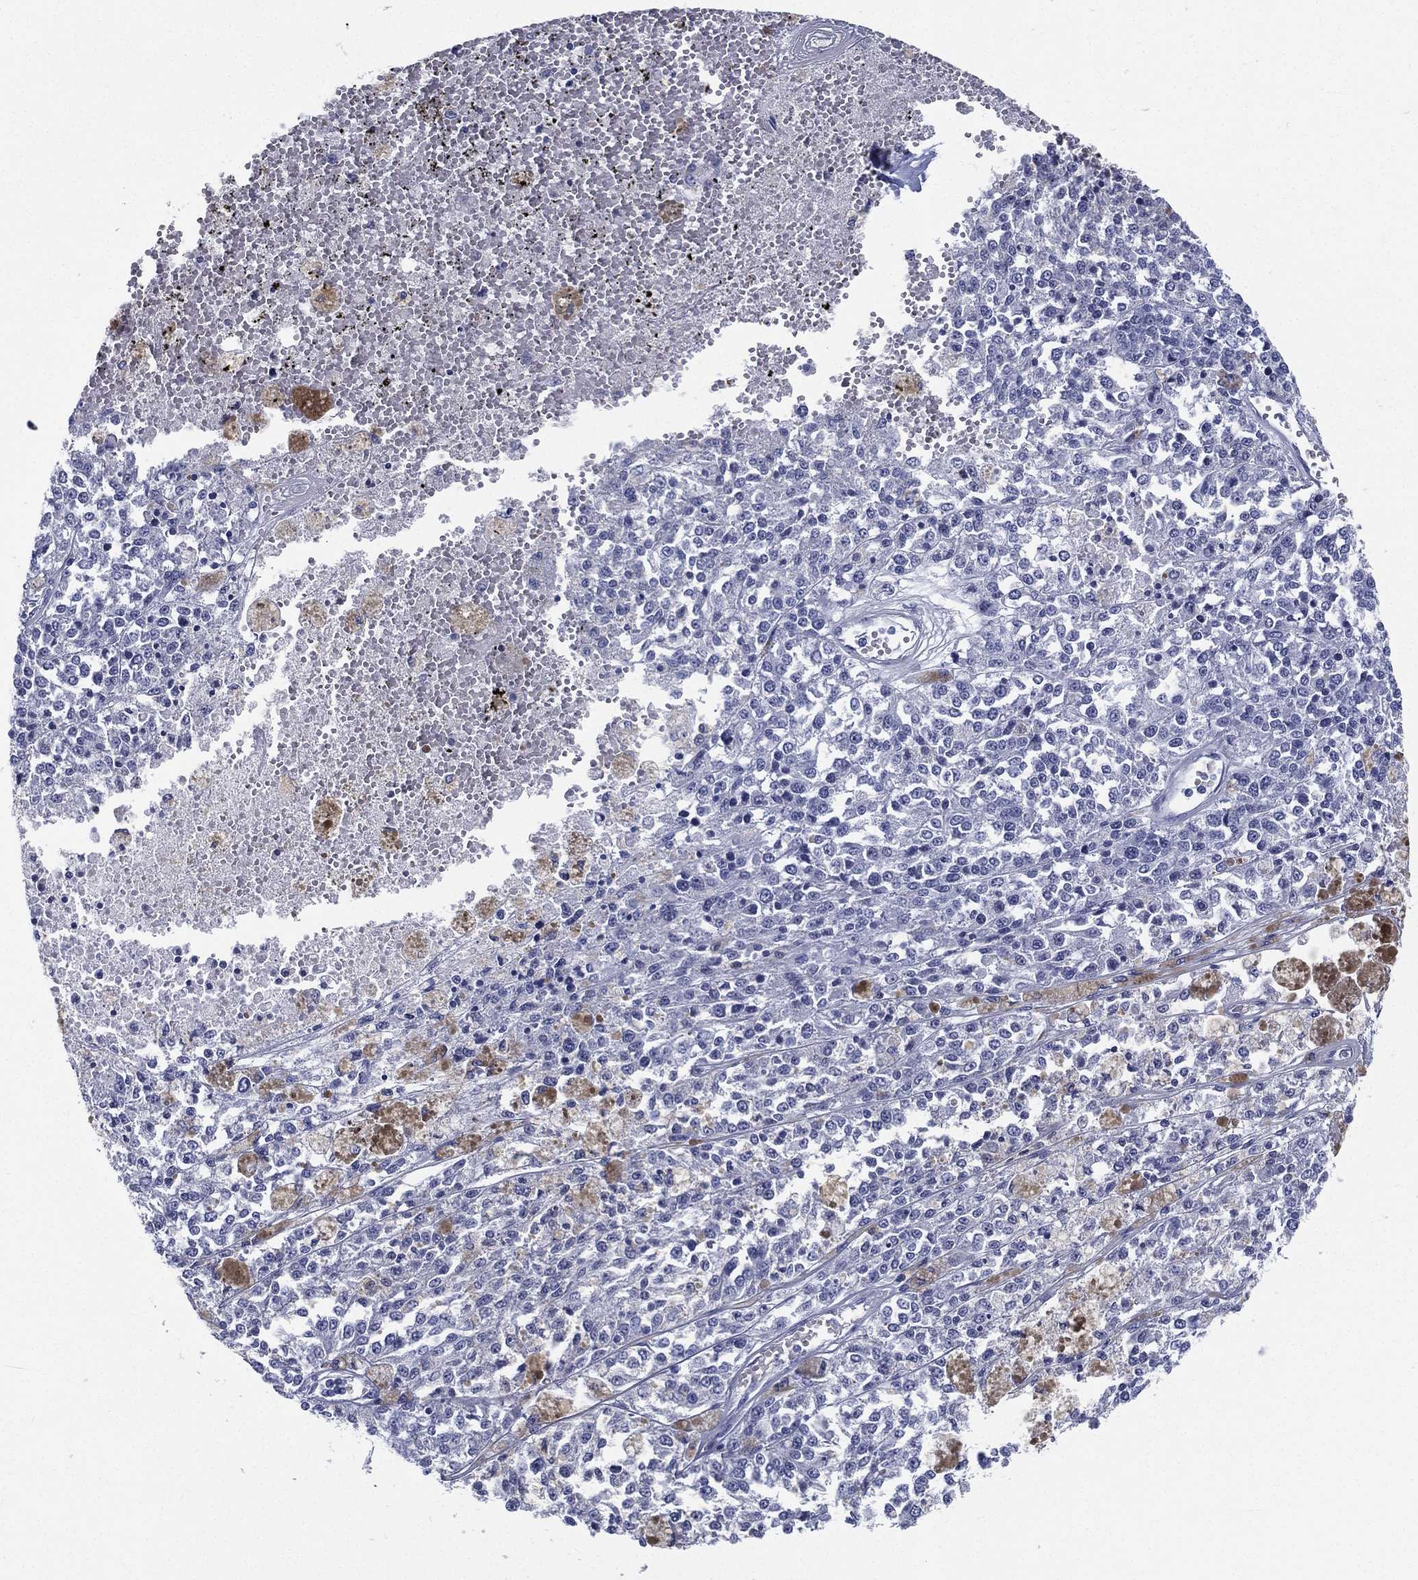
{"staining": {"intensity": "negative", "quantity": "none", "location": "none"}, "tissue": "melanoma", "cell_type": "Tumor cells", "image_type": "cancer", "snomed": [{"axis": "morphology", "description": "Malignant melanoma, Metastatic site"}, {"axis": "topography", "description": "Lymph node"}], "caption": "Tumor cells are negative for brown protein staining in melanoma.", "gene": "RSPH4A", "patient": {"sex": "female", "age": 64}}